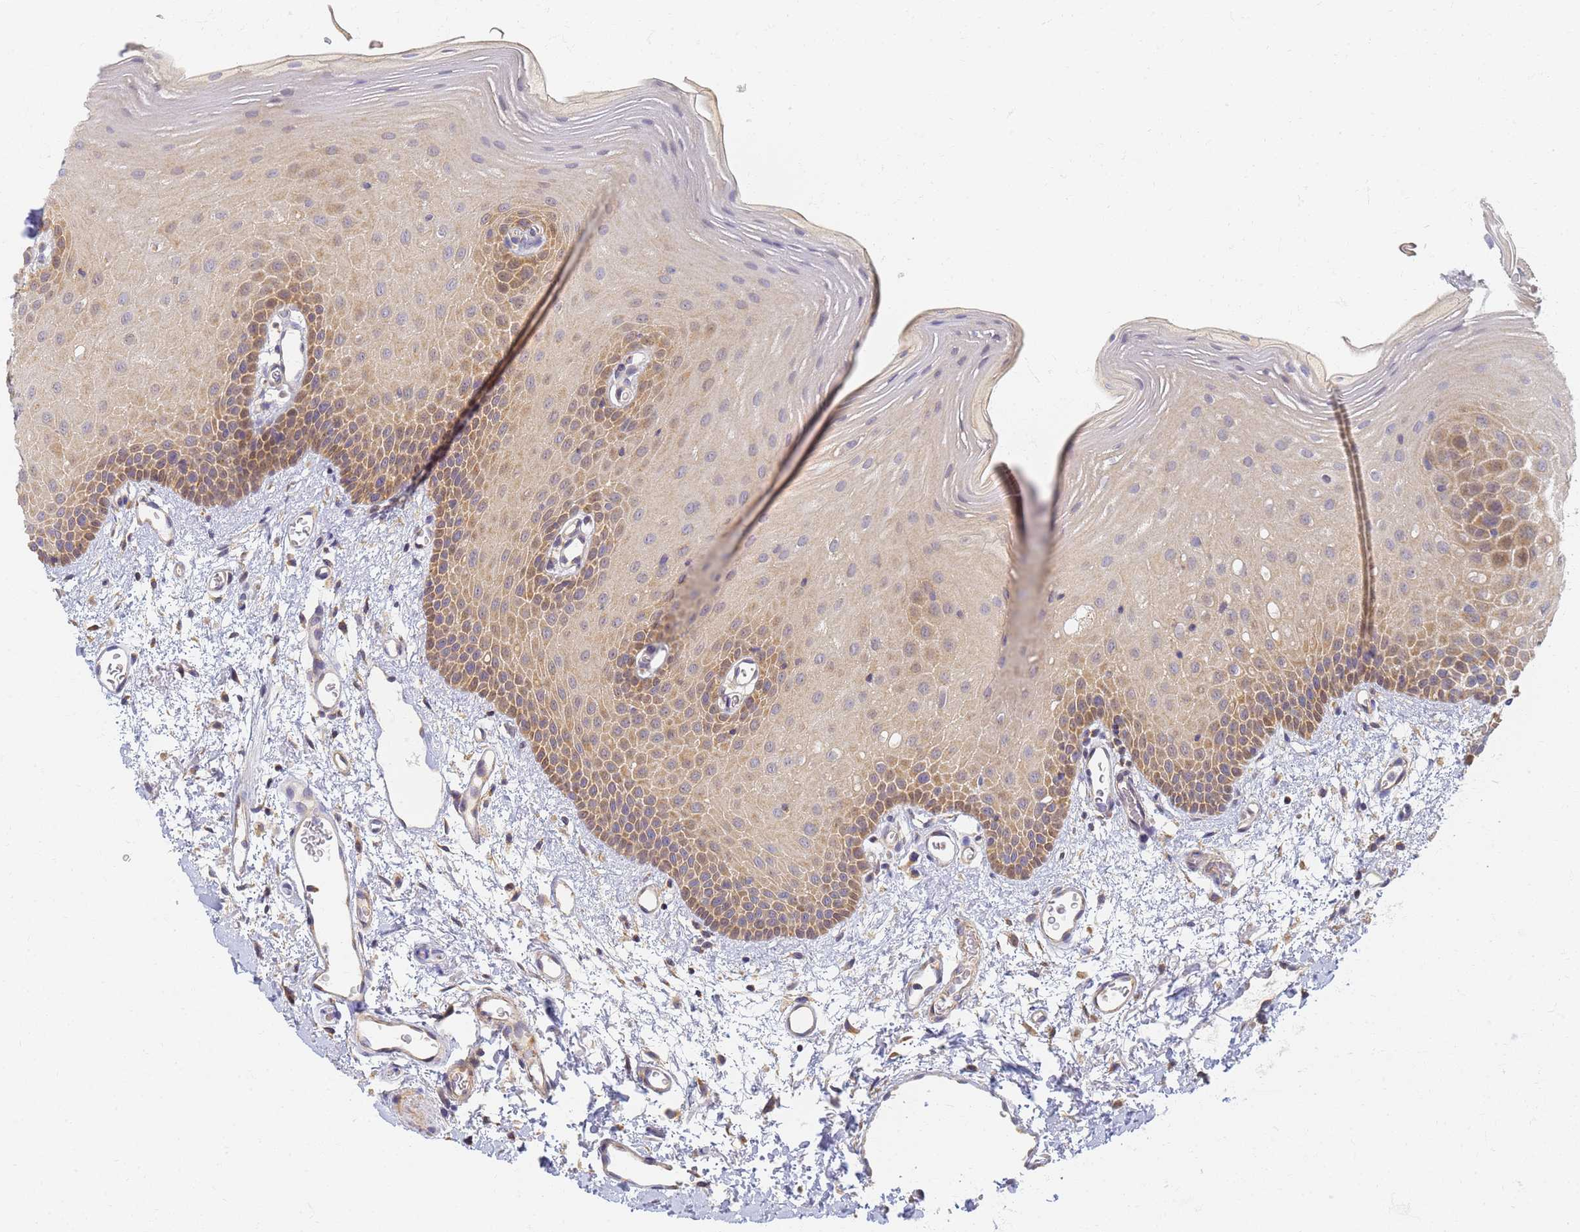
{"staining": {"intensity": "moderate", "quantity": ">75%", "location": "cytoplasmic/membranous,nuclear"}, "tissue": "oral mucosa", "cell_type": "Squamous epithelial cells", "image_type": "normal", "snomed": [{"axis": "morphology", "description": "Normal tissue, NOS"}, {"axis": "topography", "description": "Oral tissue"}], "caption": "A brown stain labels moderate cytoplasmic/membranous,nuclear positivity of a protein in squamous epithelial cells of unremarkable human oral mucosa. The protein of interest is stained brown, and the nuclei are stained in blue (DAB (3,3'-diaminobenzidine) IHC with brightfield microscopy, high magnification).", "gene": "UTP23", "patient": {"sex": "female", "age": 70}}